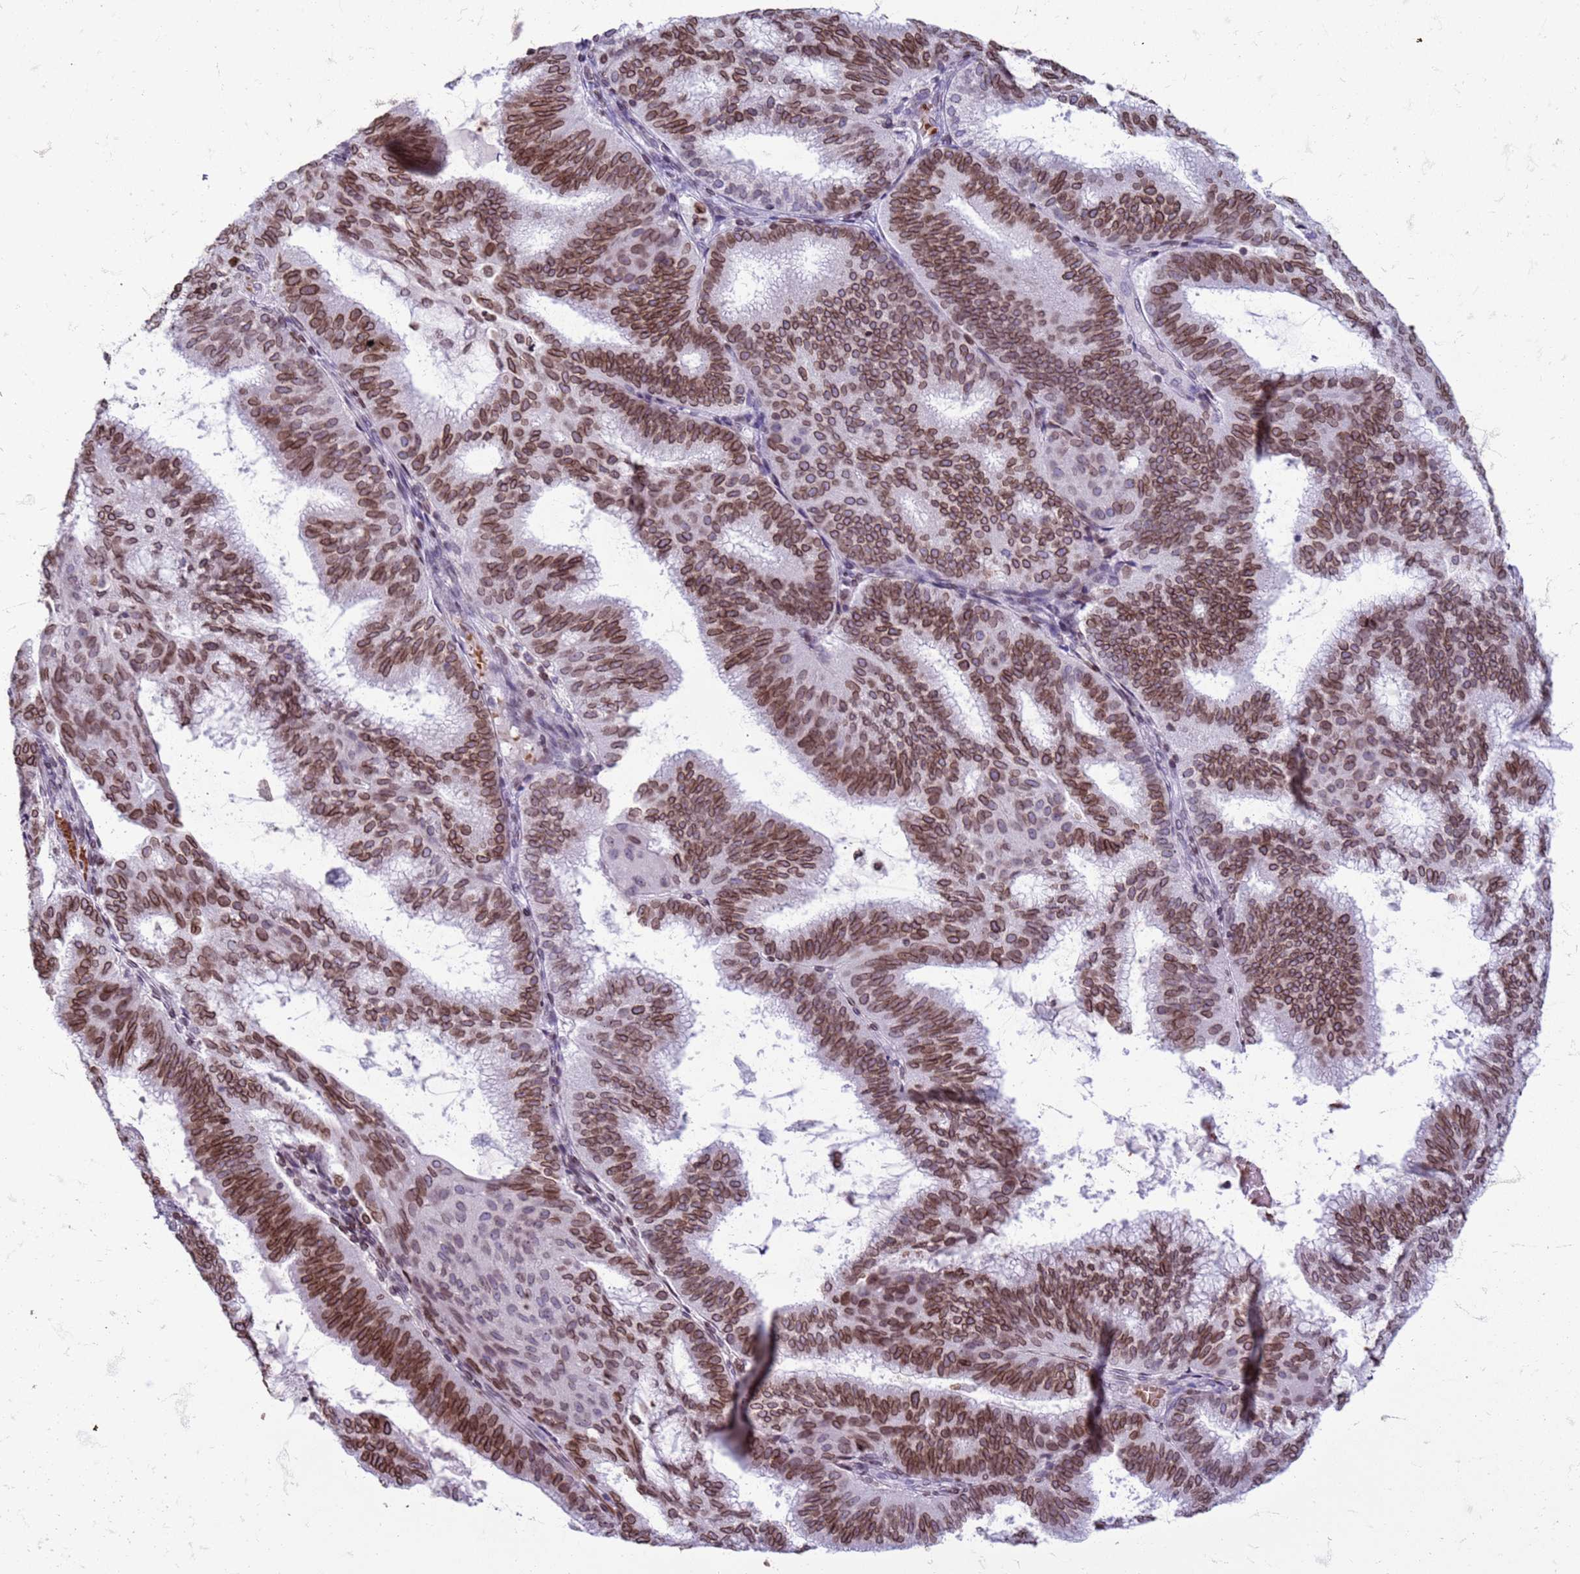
{"staining": {"intensity": "strong", "quantity": ">75%", "location": "cytoplasmic/membranous,nuclear"}, "tissue": "endometrial cancer", "cell_type": "Tumor cells", "image_type": "cancer", "snomed": [{"axis": "morphology", "description": "Adenocarcinoma, NOS"}, {"axis": "topography", "description": "Endometrium"}], "caption": "Strong cytoplasmic/membranous and nuclear expression for a protein is appreciated in about >75% of tumor cells of endometrial cancer (adenocarcinoma) using immunohistochemistry (IHC).", "gene": "METTL25B", "patient": {"sex": "female", "age": 49}}